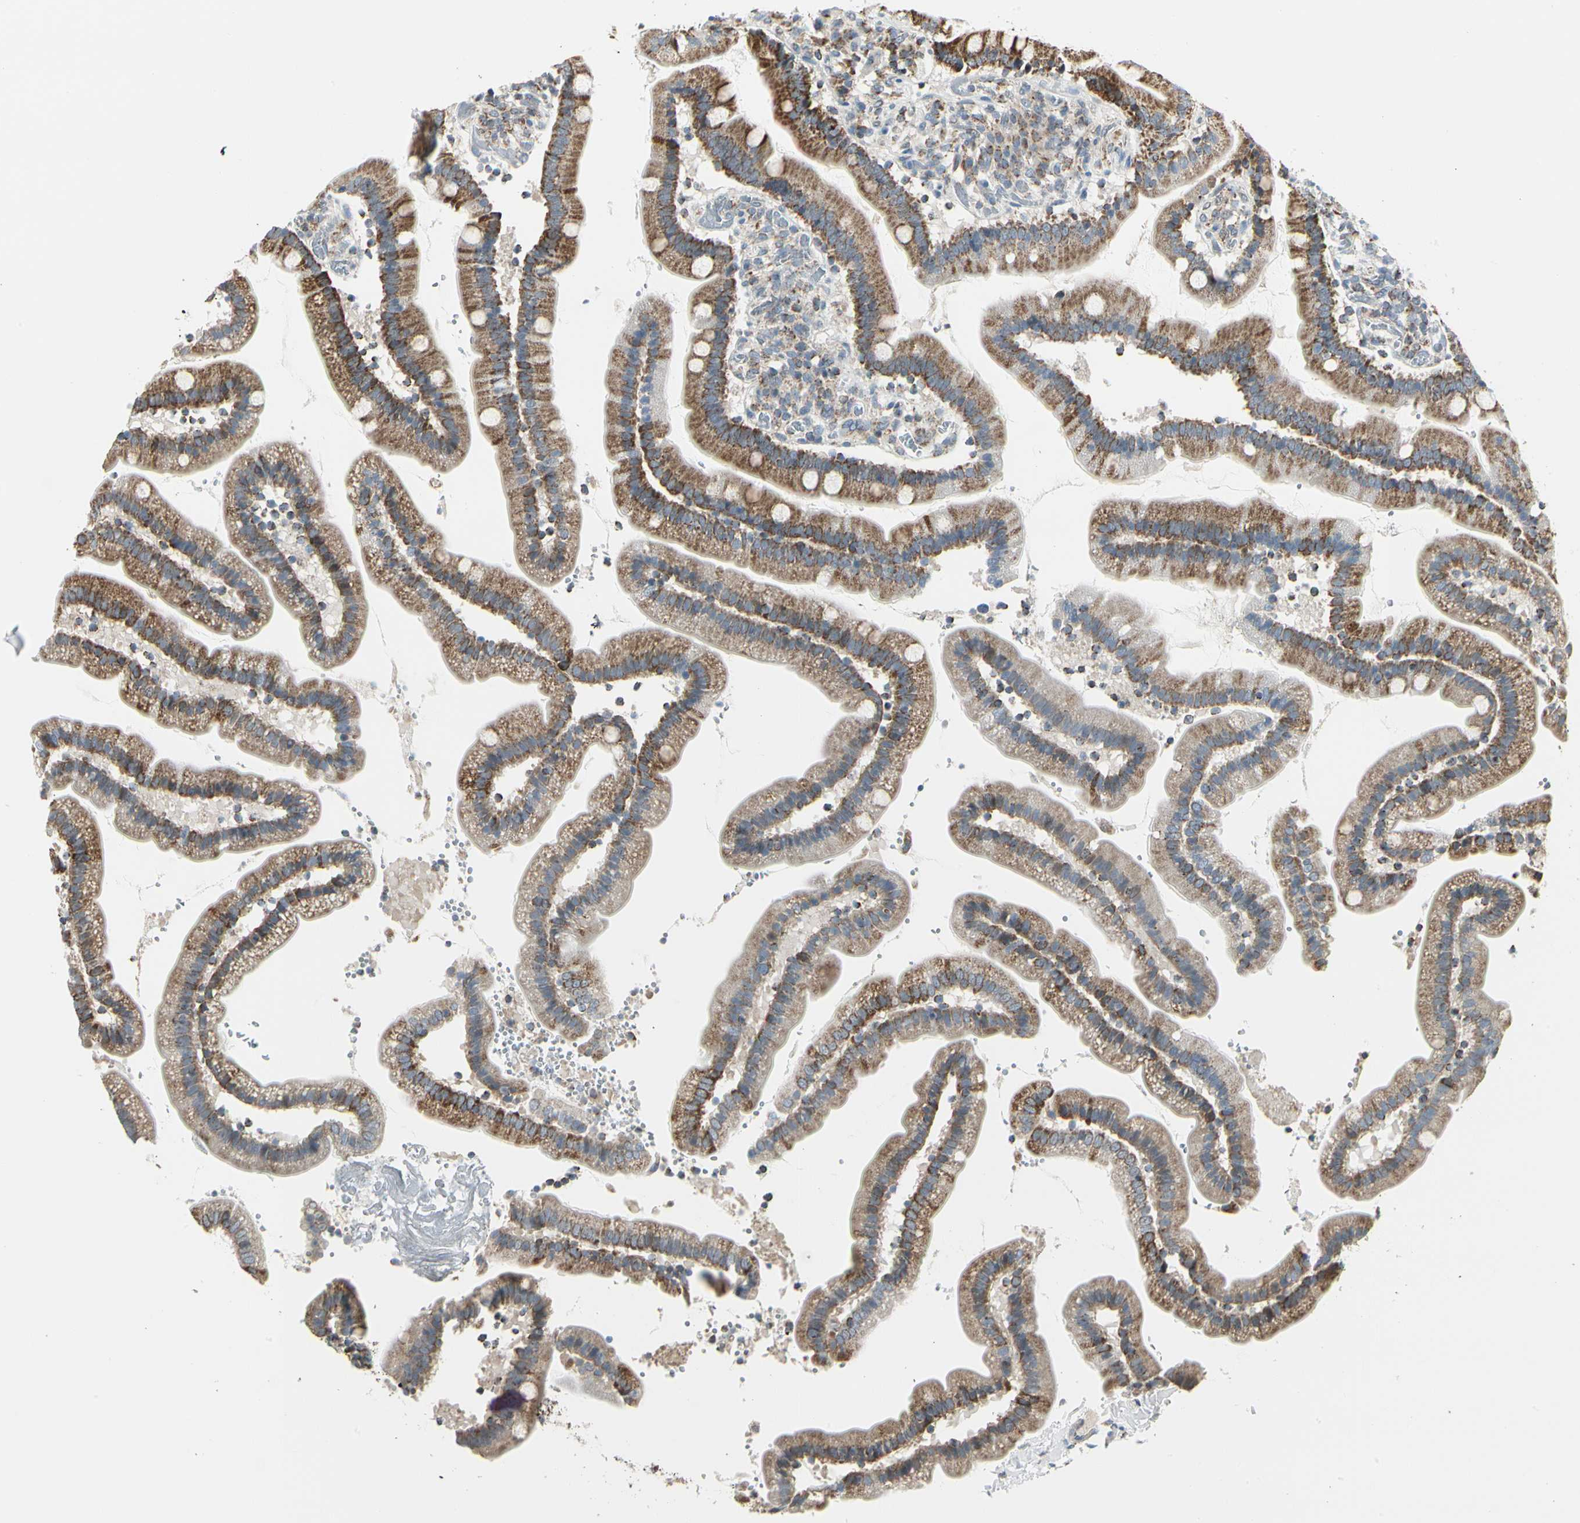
{"staining": {"intensity": "moderate", "quantity": "25%-75%", "location": "cytoplasmic/membranous"}, "tissue": "duodenum", "cell_type": "Glandular cells", "image_type": "normal", "snomed": [{"axis": "morphology", "description": "Normal tissue, NOS"}, {"axis": "topography", "description": "Duodenum"}], "caption": "Immunohistochemistry of normal human duodenum reveals medium levels of moderate cytoplasmic/membranous staining in about 25%-75% of glandular cells.", "gene": "ANKS6", "patient": {"sex": "male", "age": 66}}